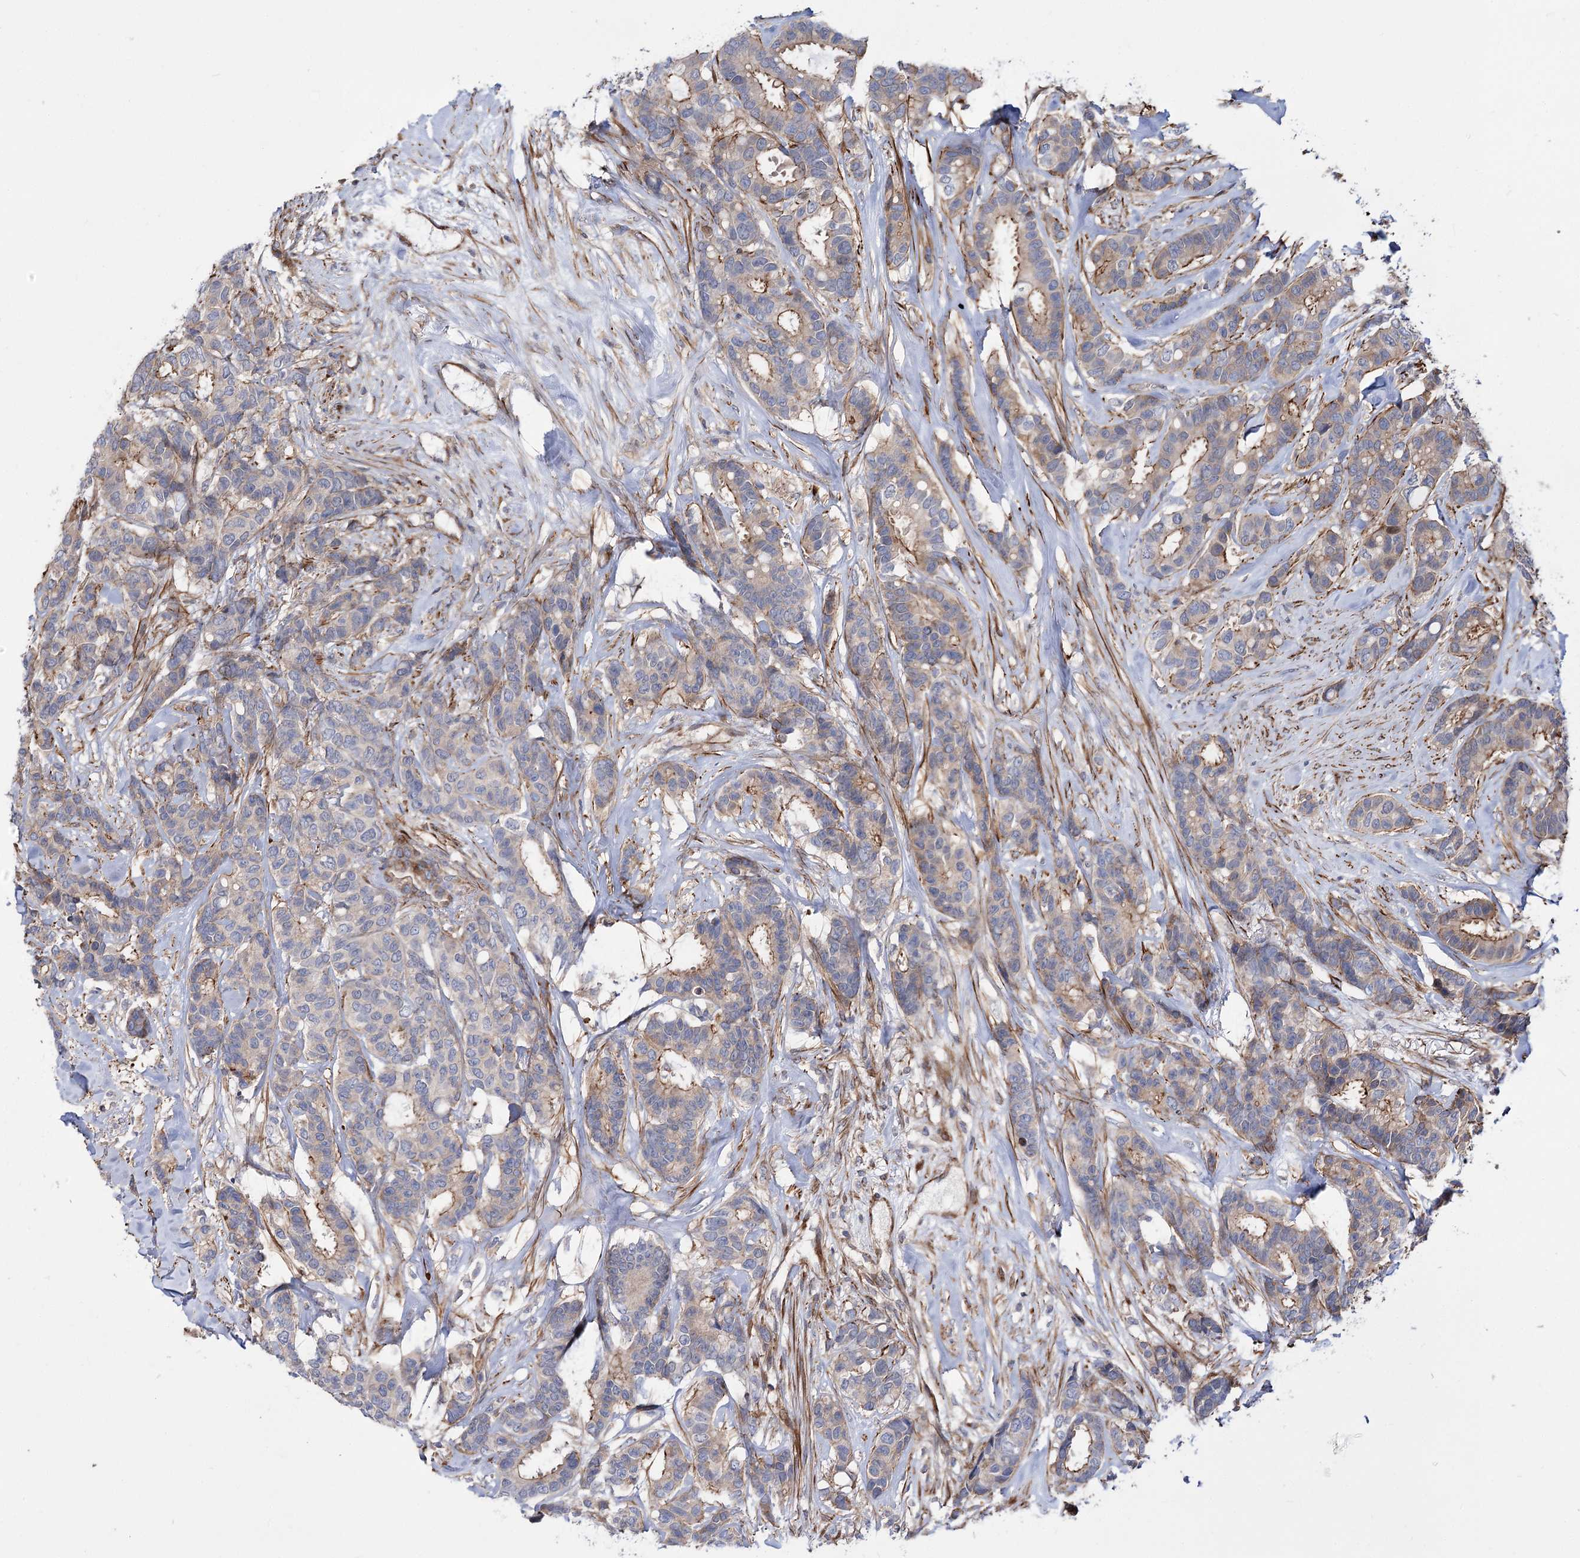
{"staining": {"intensity": "moderate", "quantity": "<25%", "location": "cytoplasmic/membranous"}, "tissue": "breast cancer", "cell_type": "Tumor cells", "image_type": "cancer", "snomed": [{"axis": "morphology", "description": "Duct carcinoma"}, {"axis": "topography", "description": "Breast"}], "caption": "Human breast intraductal carcinoma stained for a protein (brown) displays moderate cytoplasmic/membranous positive positivity in approximately <25% of tumor cells.", "gene": "DPP3", "patient": {"sex": "female", "age": 87}}